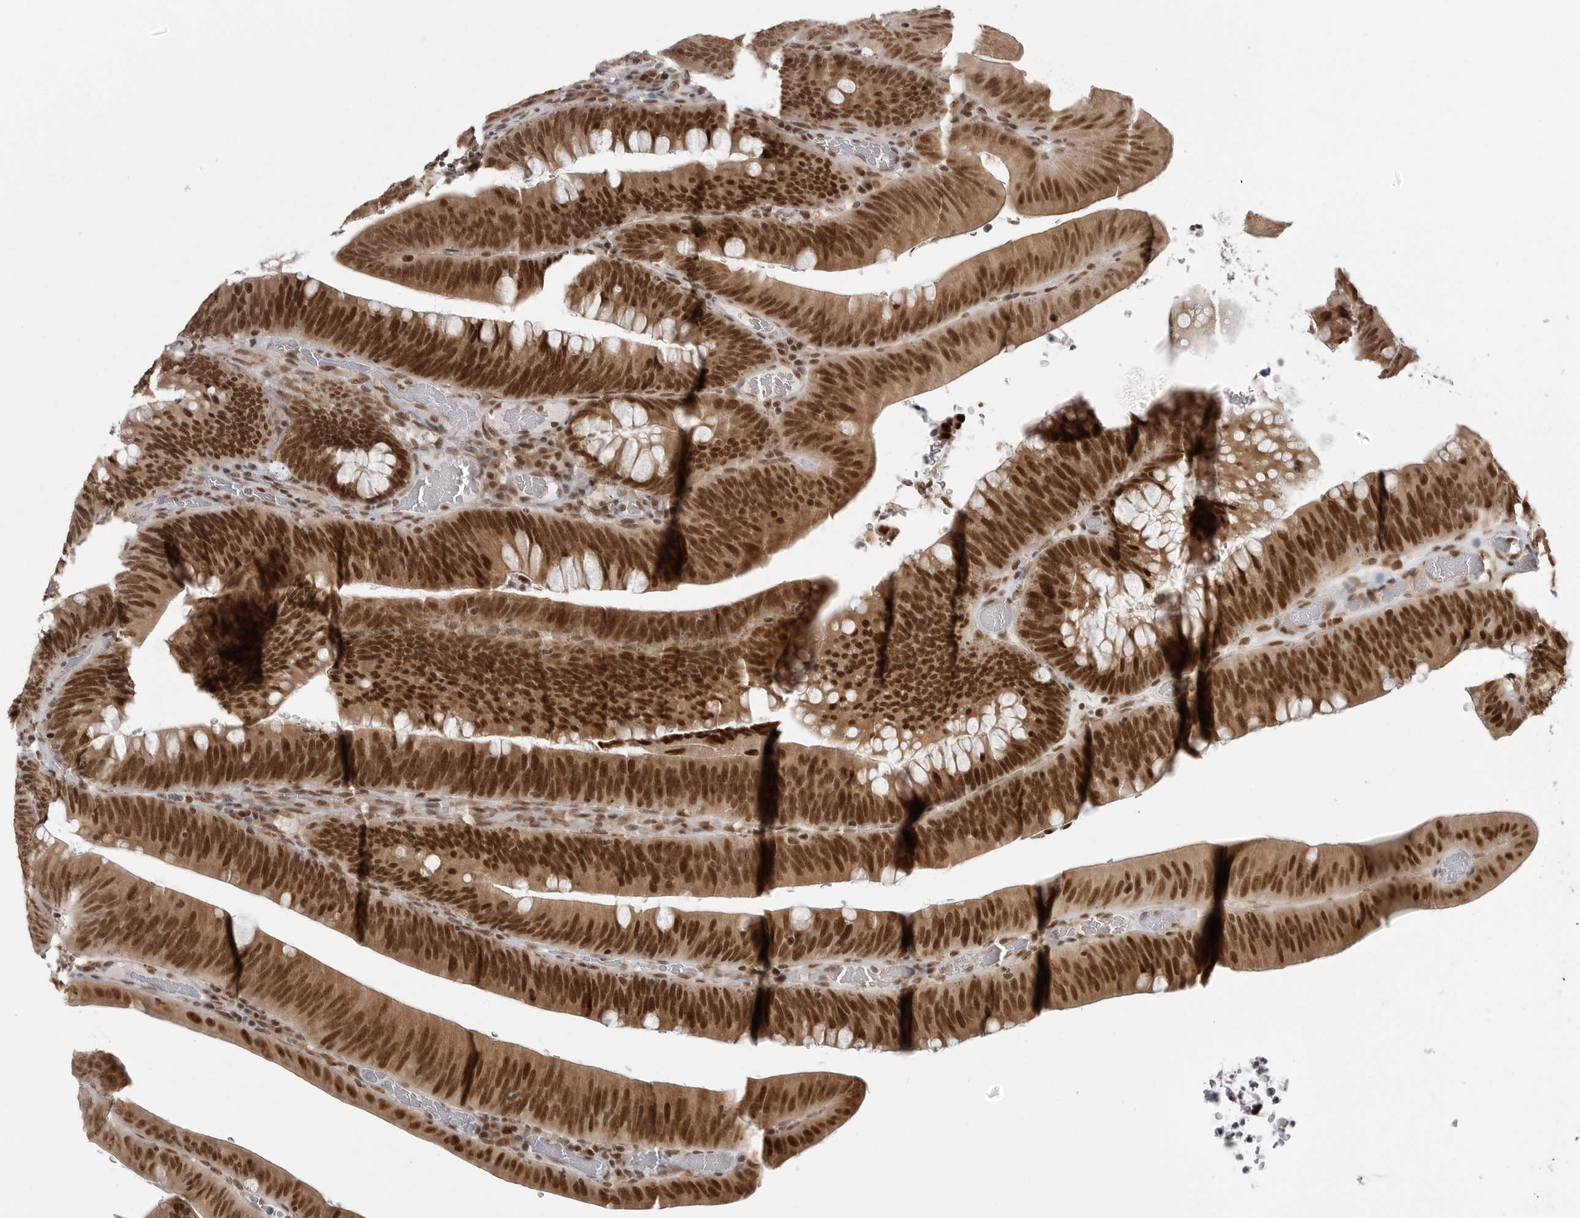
{"staining": {"intensity": "strong", "quantity": ">75%", "location": "cytoplasmic/membranous,nuclear"}, "tissue": "colorectal cancer", "cell_type": "Tumor cells", "image_type": "cancer", "snomed": [{"axis": "morphology", "description": "Normal tissue, NOS"}, {"axis": "topography", "description": "Colon"}], "caption": "Protein analysis of colorectal cancer tissue displays strong cytoplasmic/membranous and nuclear staining in about >75% of tumor cells.", "gene": "PRDM10", "patient": {"sex": "female", "age": 82}}